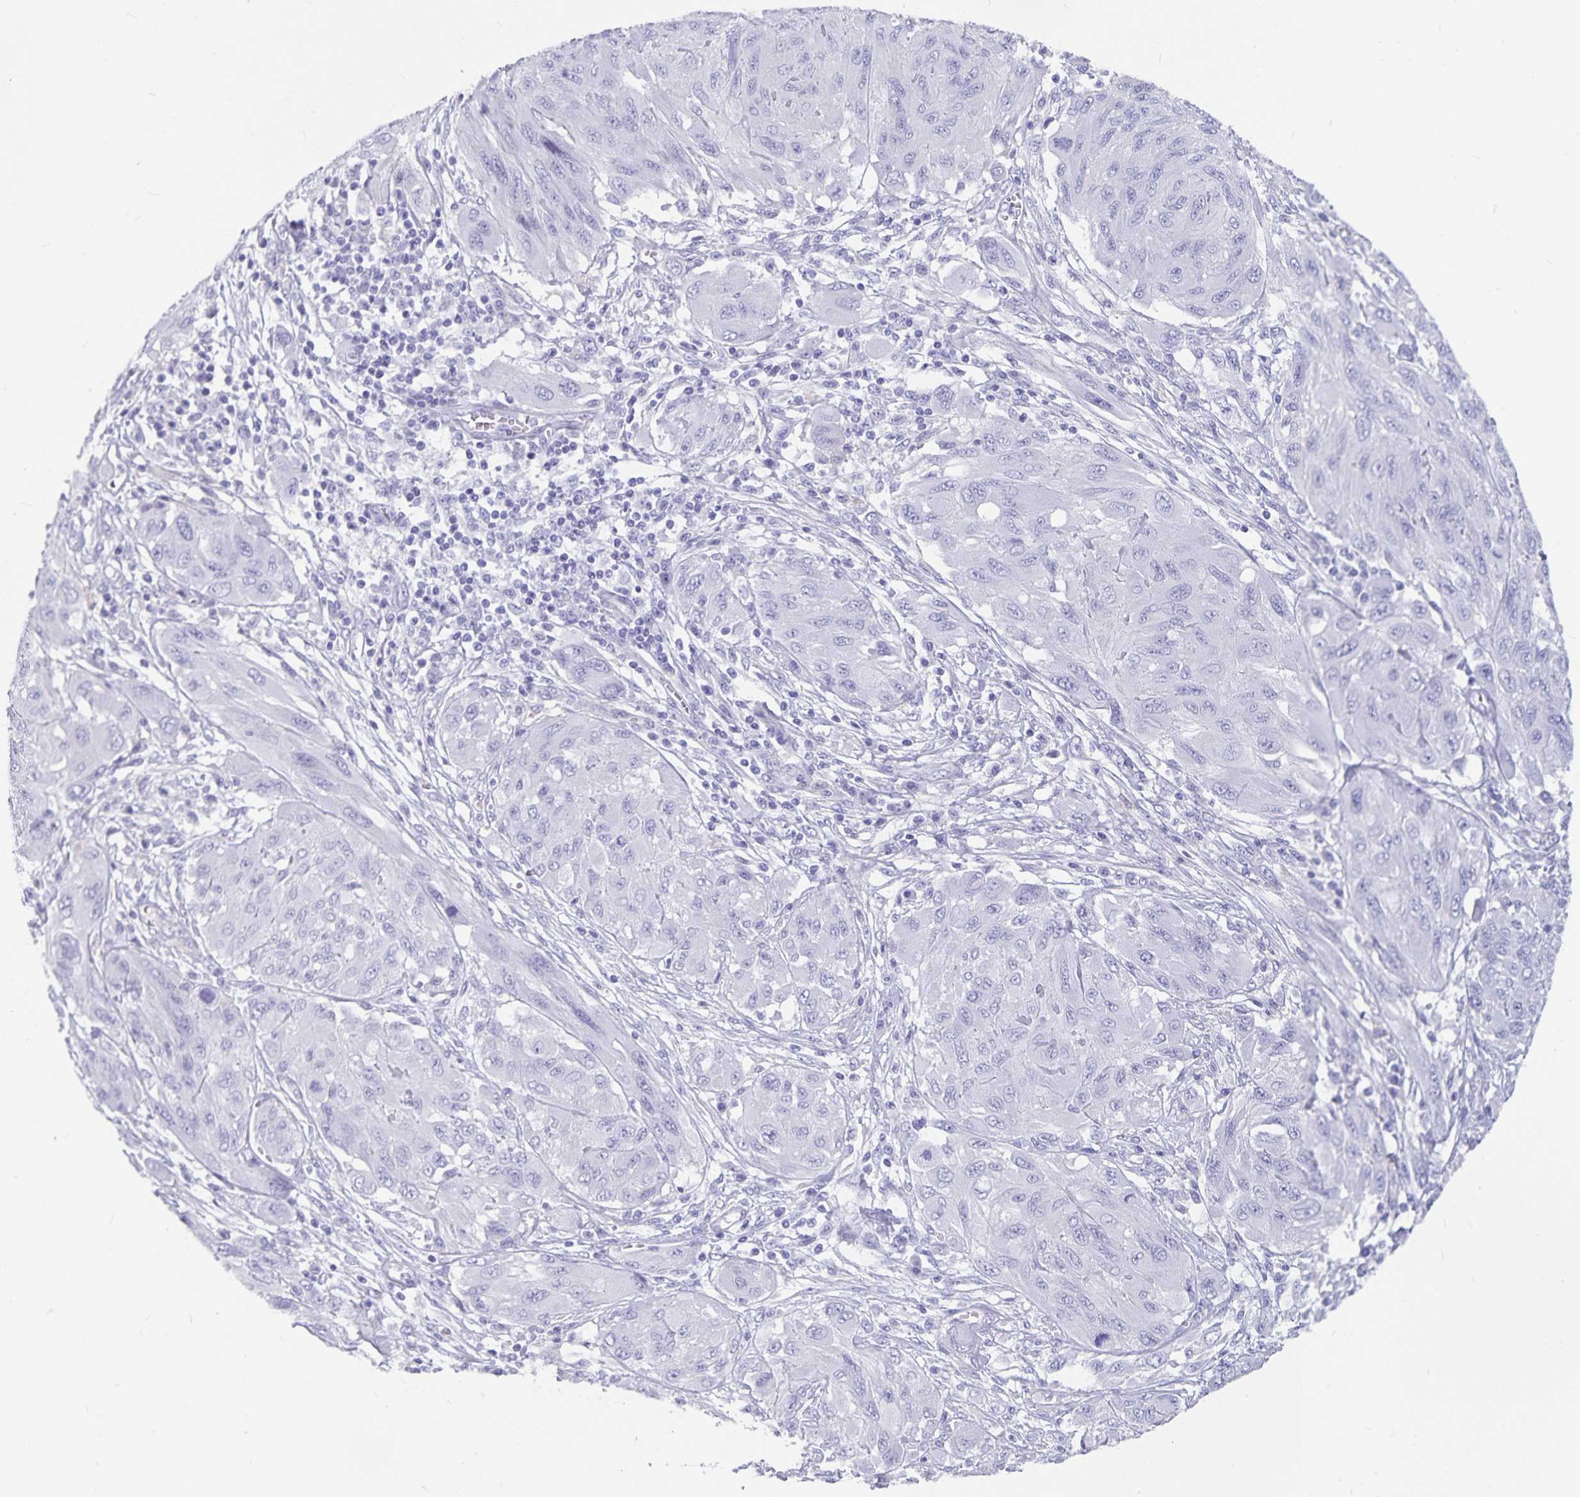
{"staining": {"intensity": "negative", "quantity": "none", "location": "none"}, "tissue": "melanoma", "cell_type": "Tumor cells", "image_type": "cancer", "snomed": [{"axis": "morphology", "description": "Malignant melanoma, NOS"}, {"axis": "topography", "description": "Skin"}], "caption": "Melanoma stained for a protein using immunohistochemistry (IHC) displays no staining tumor cells.", "gene": "PLAC1", "patient": {"sex": "female", "age": 91}}